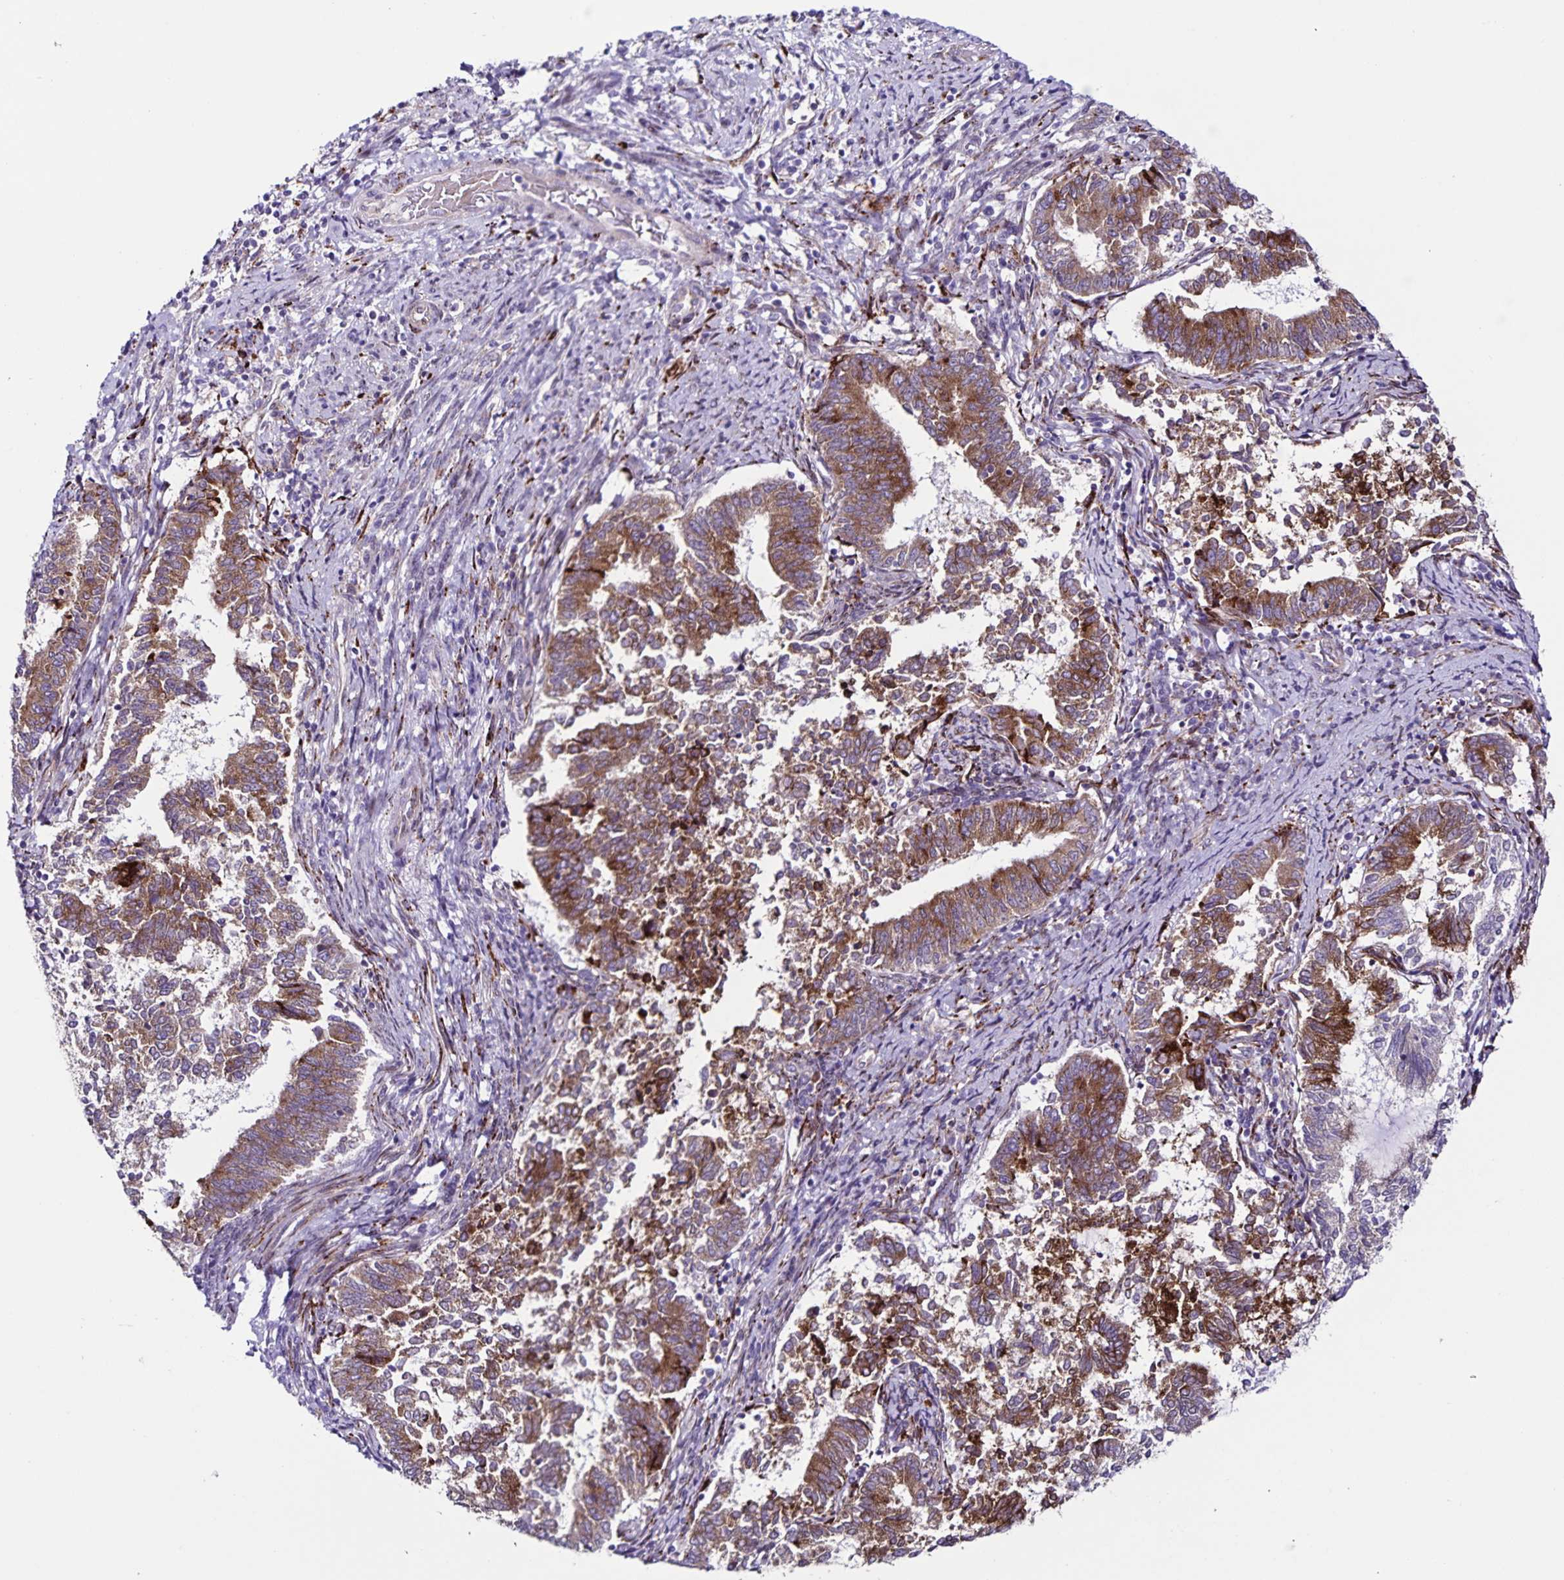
{"staining": {"intensity": "strong", "quantity": ">75%", "location": "cytoplasmic/membranous"}, "tissue": "endometrial cancer", "cell_type": "Tumor cells", "image_type": "cancer", "snomed": [{"axis": "morphology", "description": "Adenocarcinoma, NOS"}, {"axis": "topography", "description": "Endometrium"}], "caption": "Human endometrial cancer (adenocarcinoma) stained for a protein (brown) exhibits strong cytoplasmic/membranous positive staining in about >75% of tumor cells.", "gene": "OSBPL5", "patient": {"sex": "female", "age": 65}}